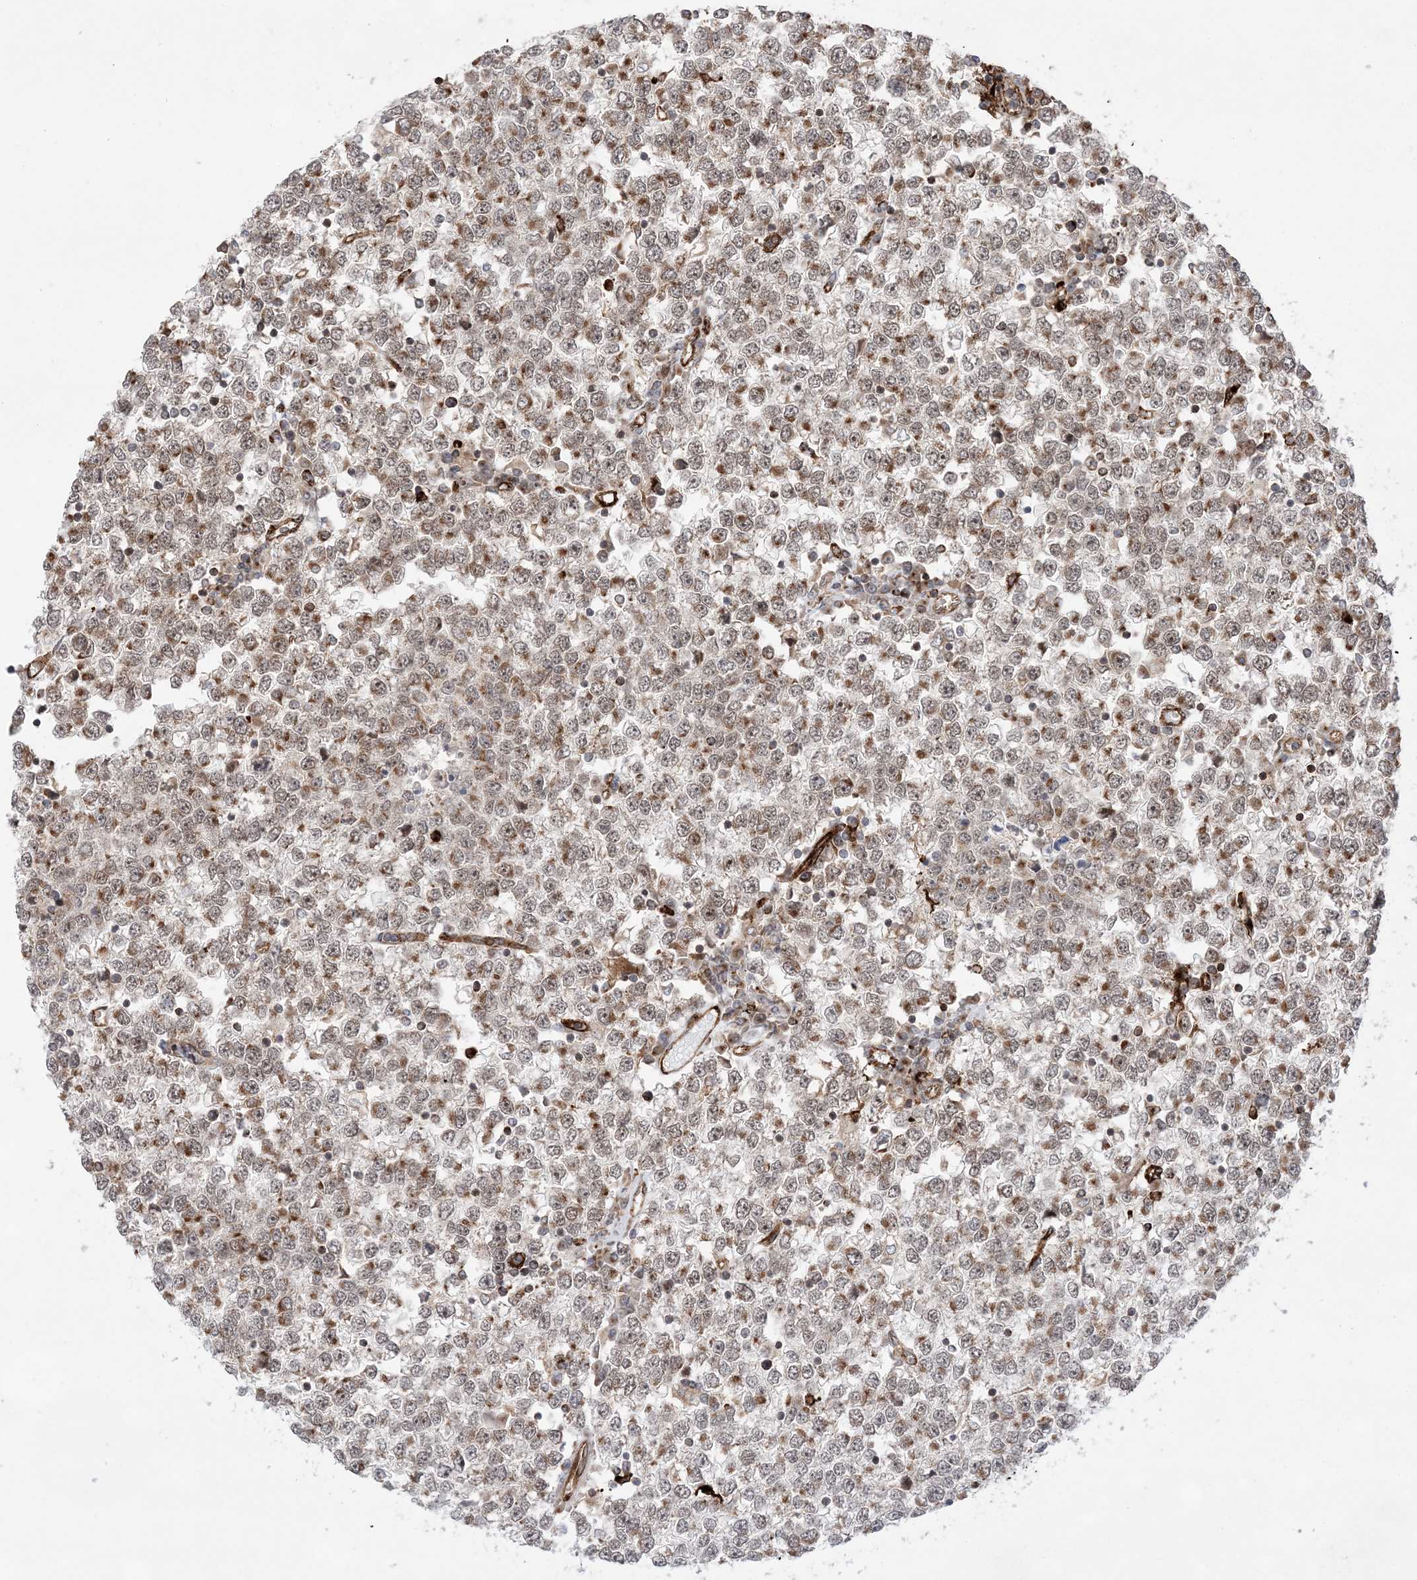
{"staining": {"intensity": "moderate", "quantity": ">75%", "location": "cytoplasmic/membranous"}, "tissue": "testis cancer", "cell_type": "Tumor cells", "image_type": "cancer", "snomed": [{"axis": "morphology", "description": "Seminoma, NOS"}, {"axis": "topography", "description": "Testis"}], "caption": "Immunohistochemistry (IHC) of human testis cancer displays medium levels of moderate cytoplasmic/membranous positivity in about >75% of tumor cells.", "gene": "ANAPC15", "patient": {"sex": "male", "age": 65}}